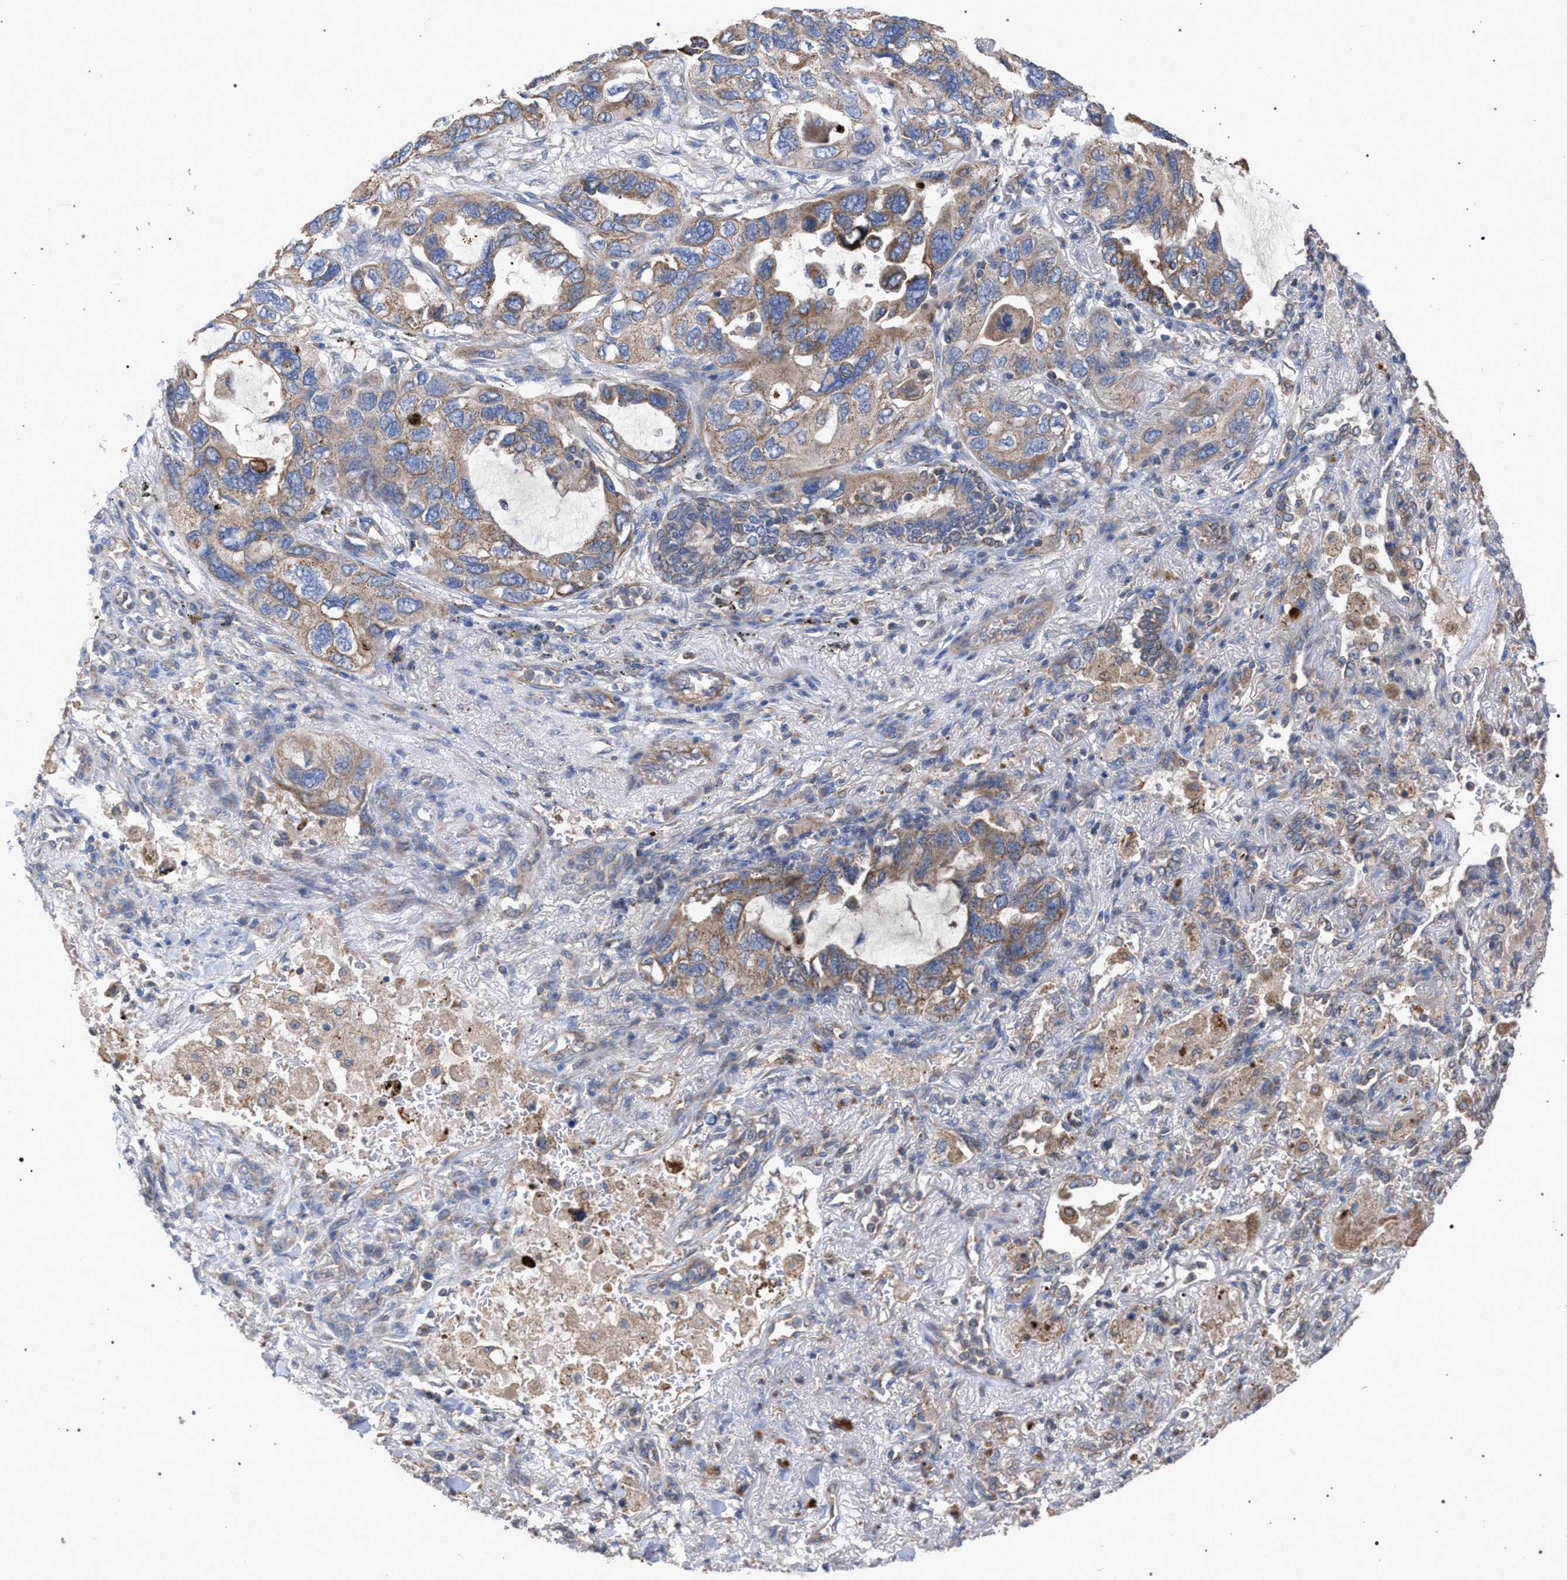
{"staining": {"intensity": "weak", "quantity": ">75%", "location": "cytoplasmic/membranous"}, "tissue": "lung cancer", "cell_type": "Tumor cells", "image_type": "cancer", "snomed": [{"axis": "morphology", "description": "Squamous cell carcinoma, NOS"}, {"axis": "topography", "description": "Lung"}], "caption": "There is low levels of weak cytoplasmic/membranous staining in tumor cells of squamous cell carcinoma (lung), as demonstrated by immunohistochemical staining (brown color).", "gene": "BCL2L12", "patient": {"sex": "female", "age": 73}}